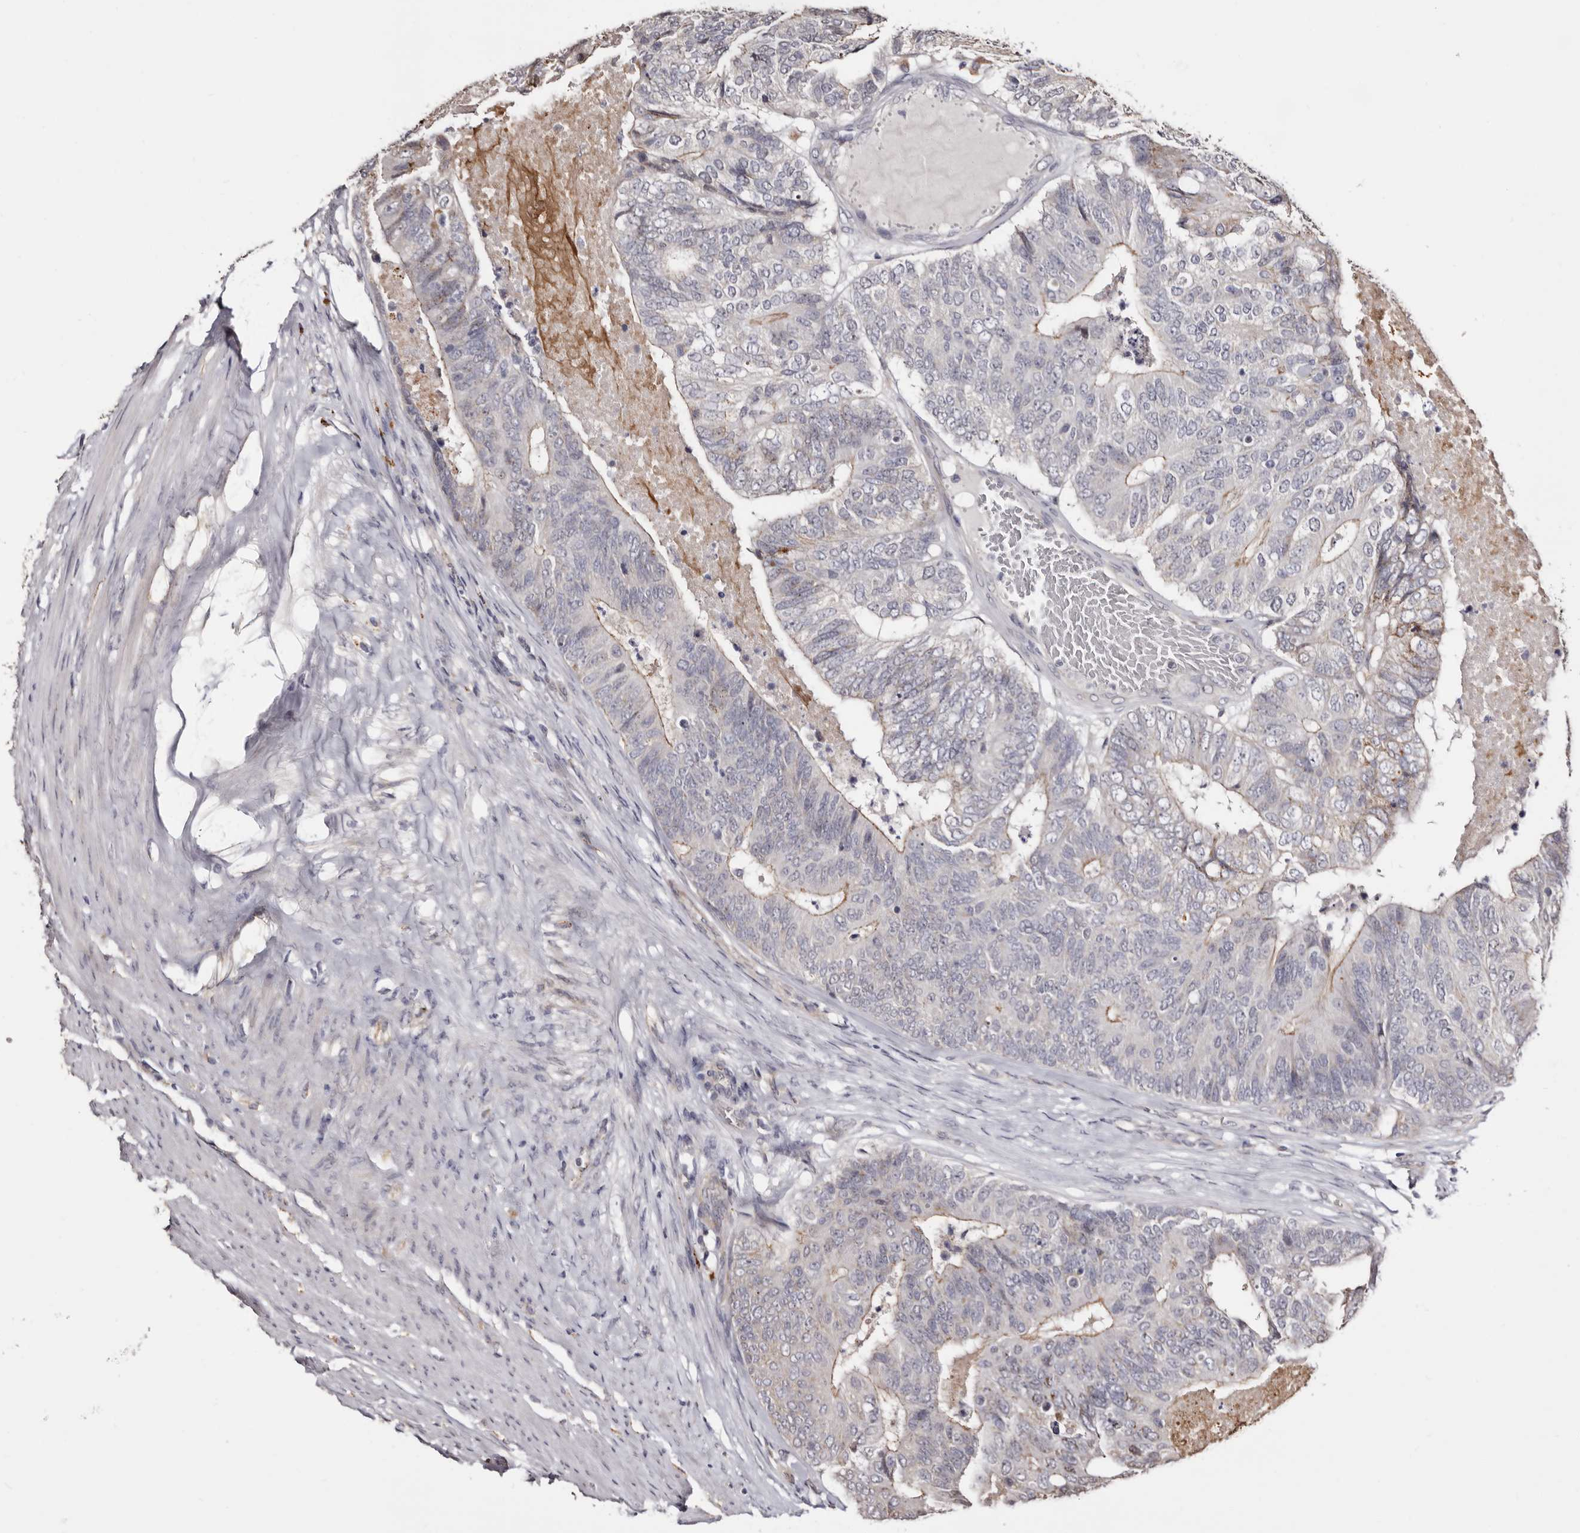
{"staining": {"intensity": "negative", "quantity": "none", "location": "none"}, "tissue": "colorectal cancer", "cell_type": "Tumor cells", "image_type": "cancer", "snomed": [{"axis": "morphology", "description": "Adenocarcinoma, NOS"}, {"axis": "topography", "description": "Colon"}], "caption": "This is a histopathology image of IHC staining of colorectal adenocarcinoma, which shows no staining in tumor cells.", "gene": "PTAFR", "patient": {"sex": "female", "age": 67}}